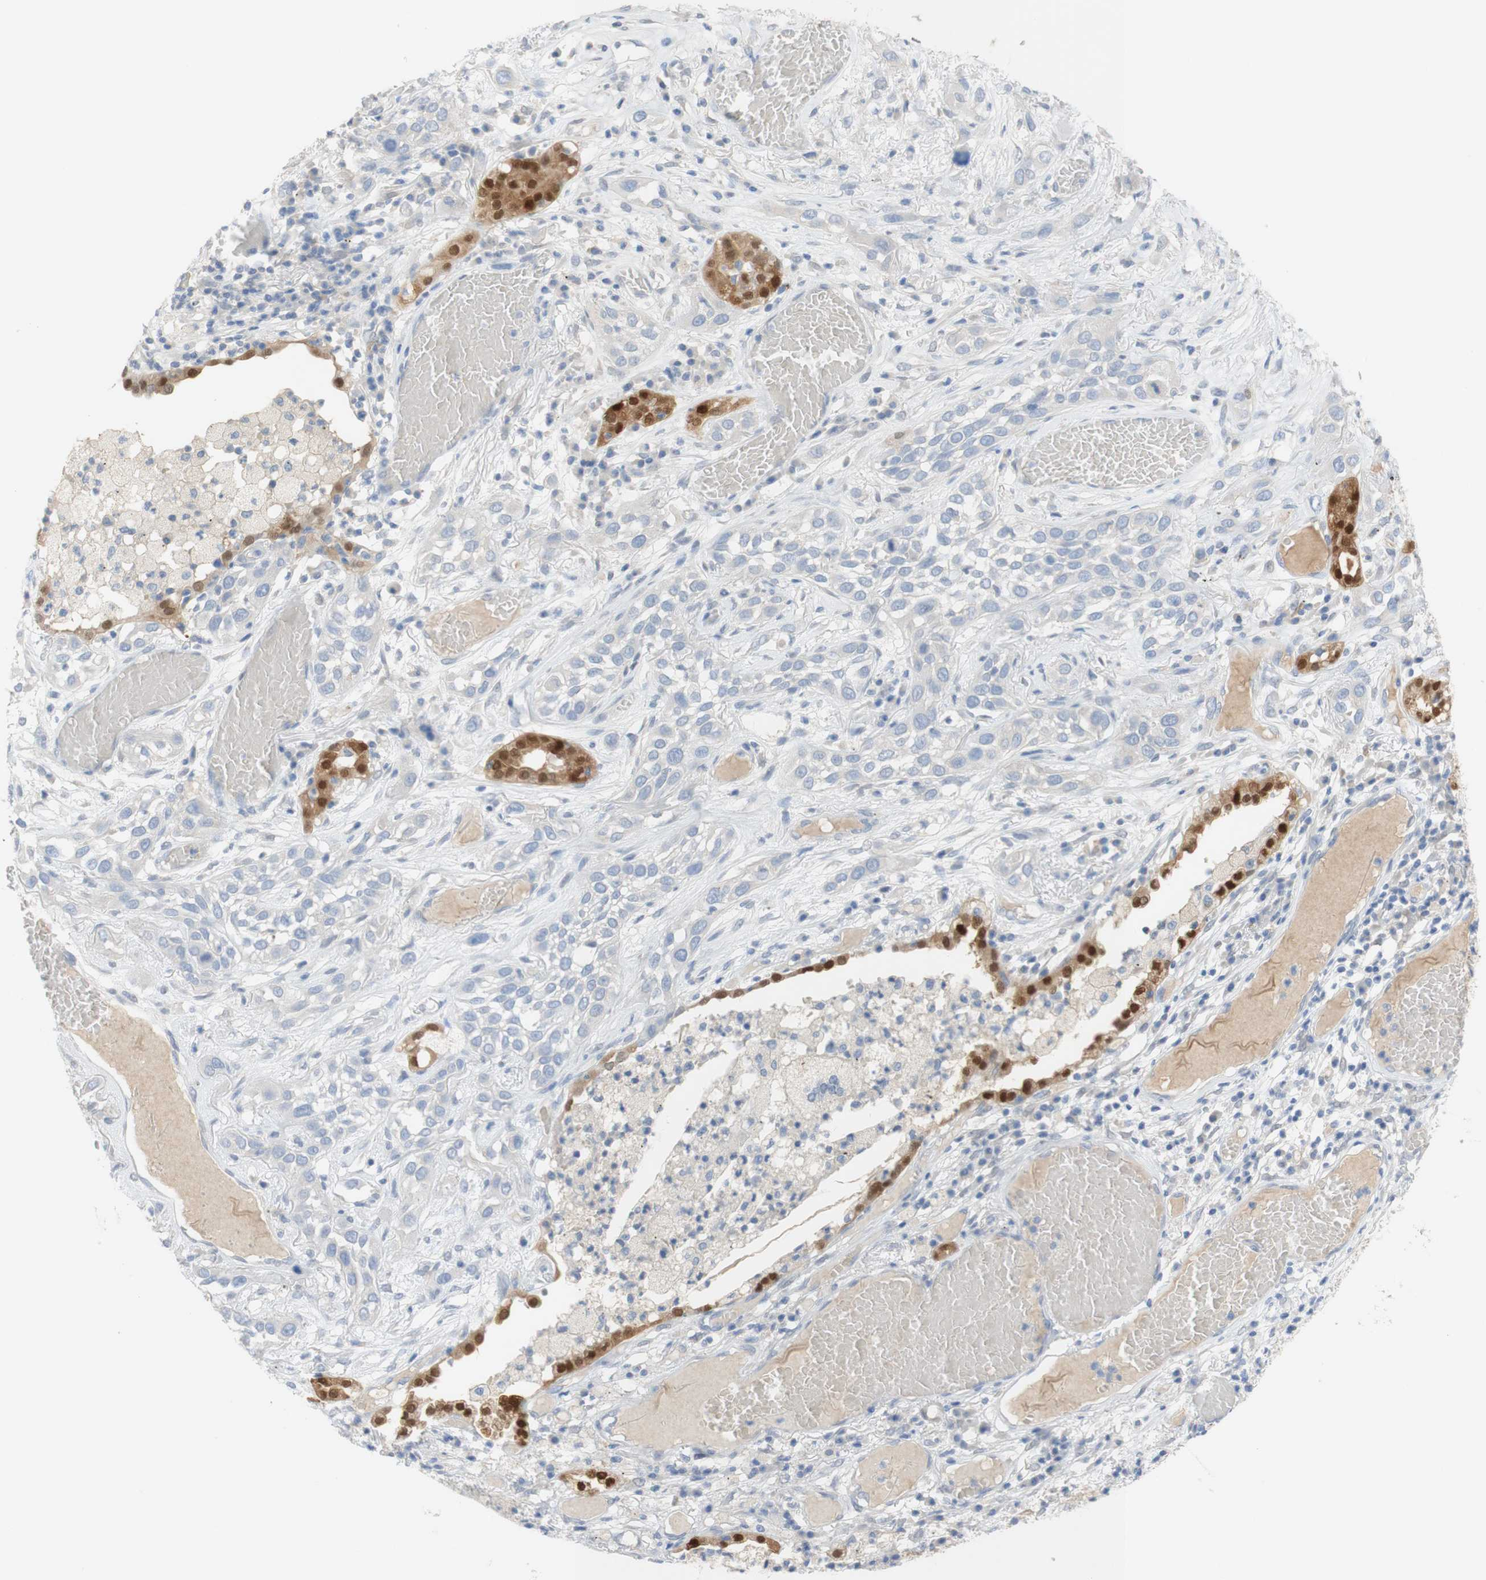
{"staining": {"intensity": "strong", "quantity": "<25%", "location": "cytoplasmic/membranous,nuclear"}, "tissue": "lung cancer", "cell_type": "Tumor cells", "image_type": "cancer", "snomed": [{"axis": "morphology", "description": "Squamous cell carcinoma, NOS"}, {"axis": "topography", "description": "Lung"}], "caption": "Squamous cell carcinoma (lung) stained with immunohistochemistry (IHC) reveals strong cytoplasmic/membranous and nuclear expression in approximately <25% of tumor cells.", "gene": "SELENBP1", "patient": {"sex": "male", "age": 71}}